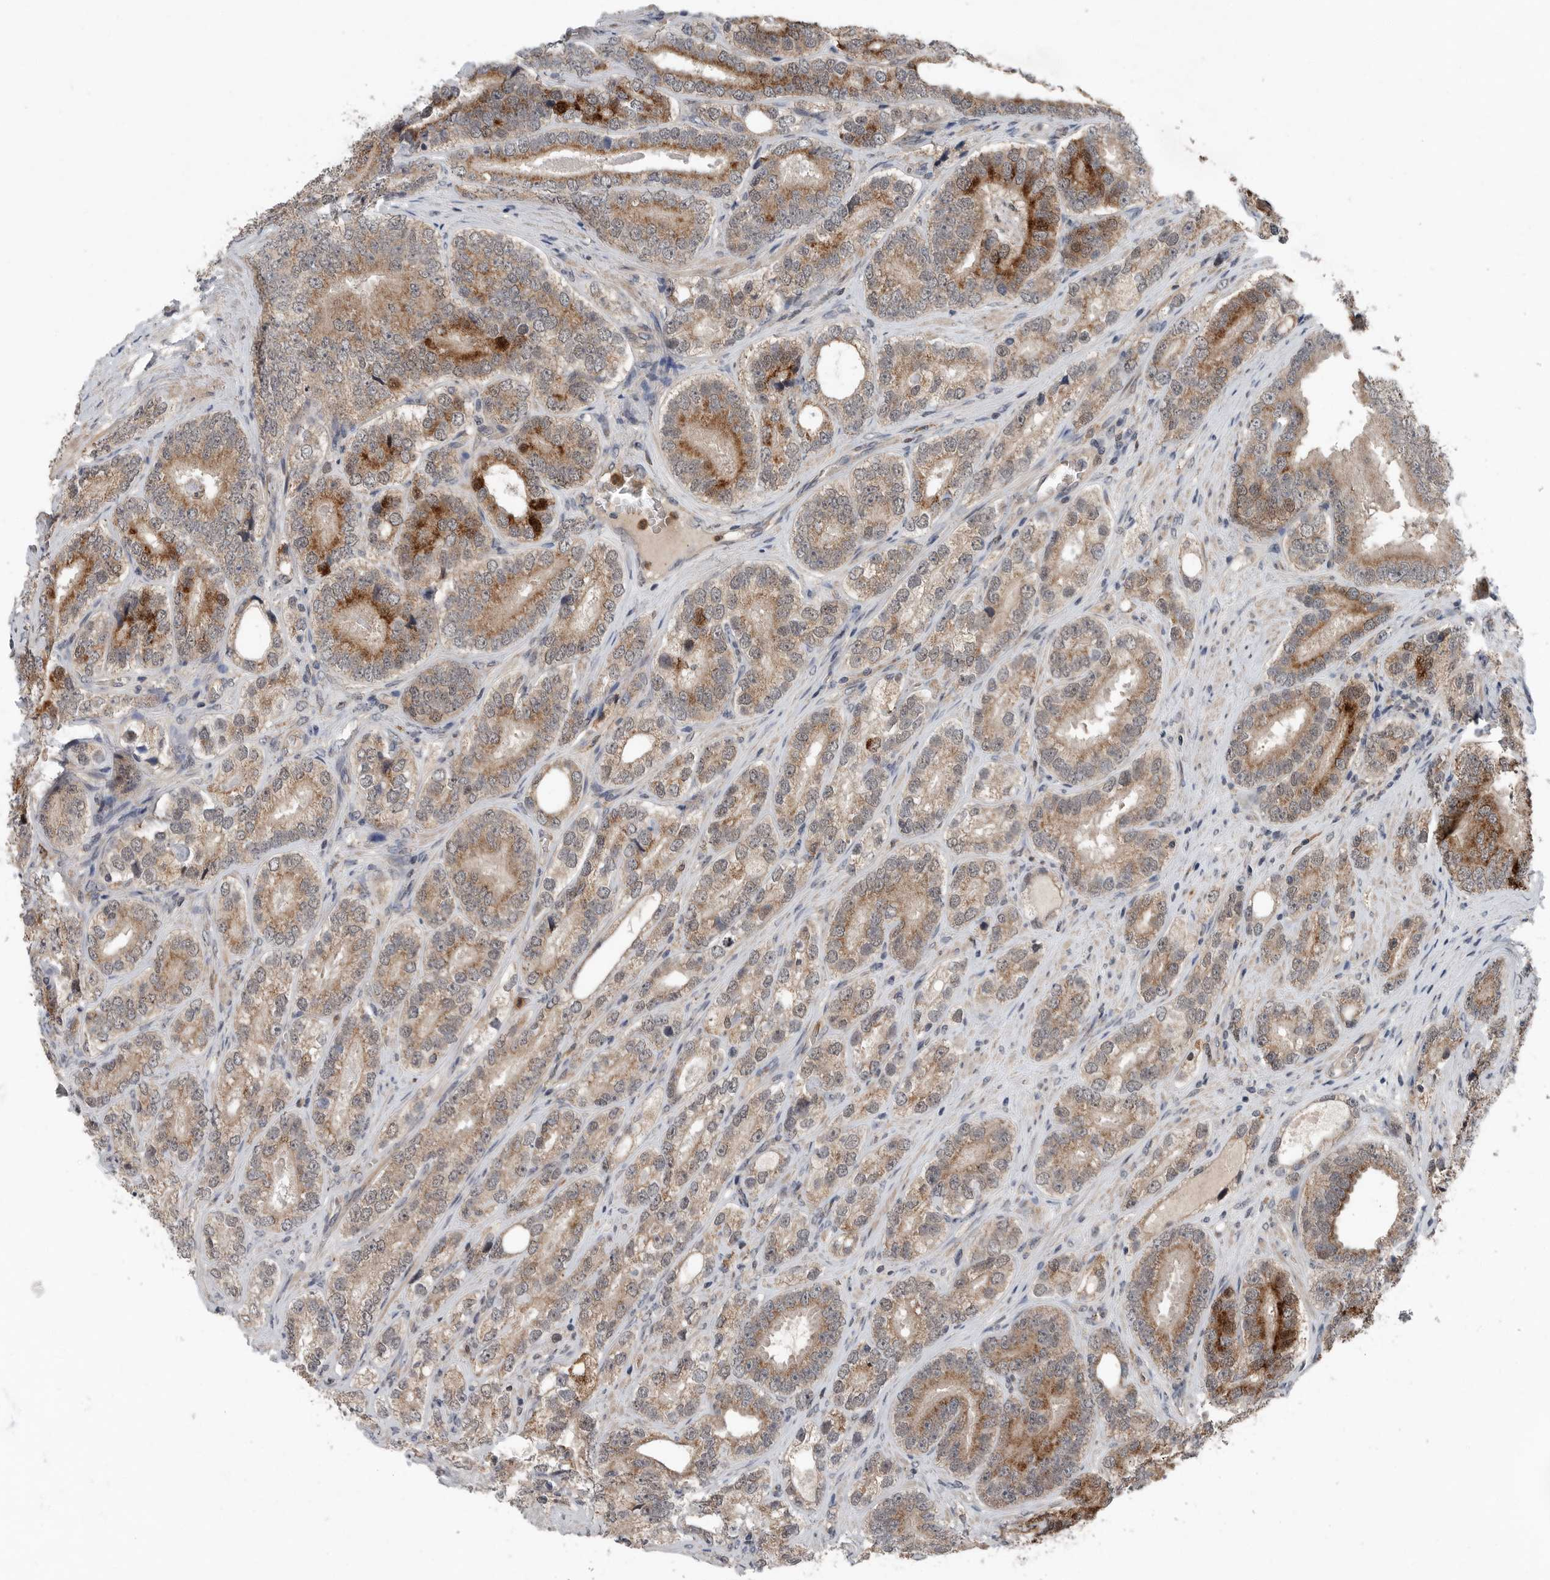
{"staining": {"intensity": "strong", "quantity": ">75%", "location": "cytoplasmic/membranous"}, "tissue": "prostate cancer", "cell_type": "Tumor cells", "image_type": "cancer", "snomed": [{"axis": "morphology", "description": "Adenocarcinoma, High grade"}, {"axis": "topography", "description": "Prostate"}], "caption": "A histopathology image showing strong cytoplasmic/membranous staining in approximately >75% of tumor cells in adenocarcinoma (high-grade) (prostate), as visualized by brown immunohistochemical staining.", "gene": "SCP2", "patient": {"sex": "male", "age": 56}}